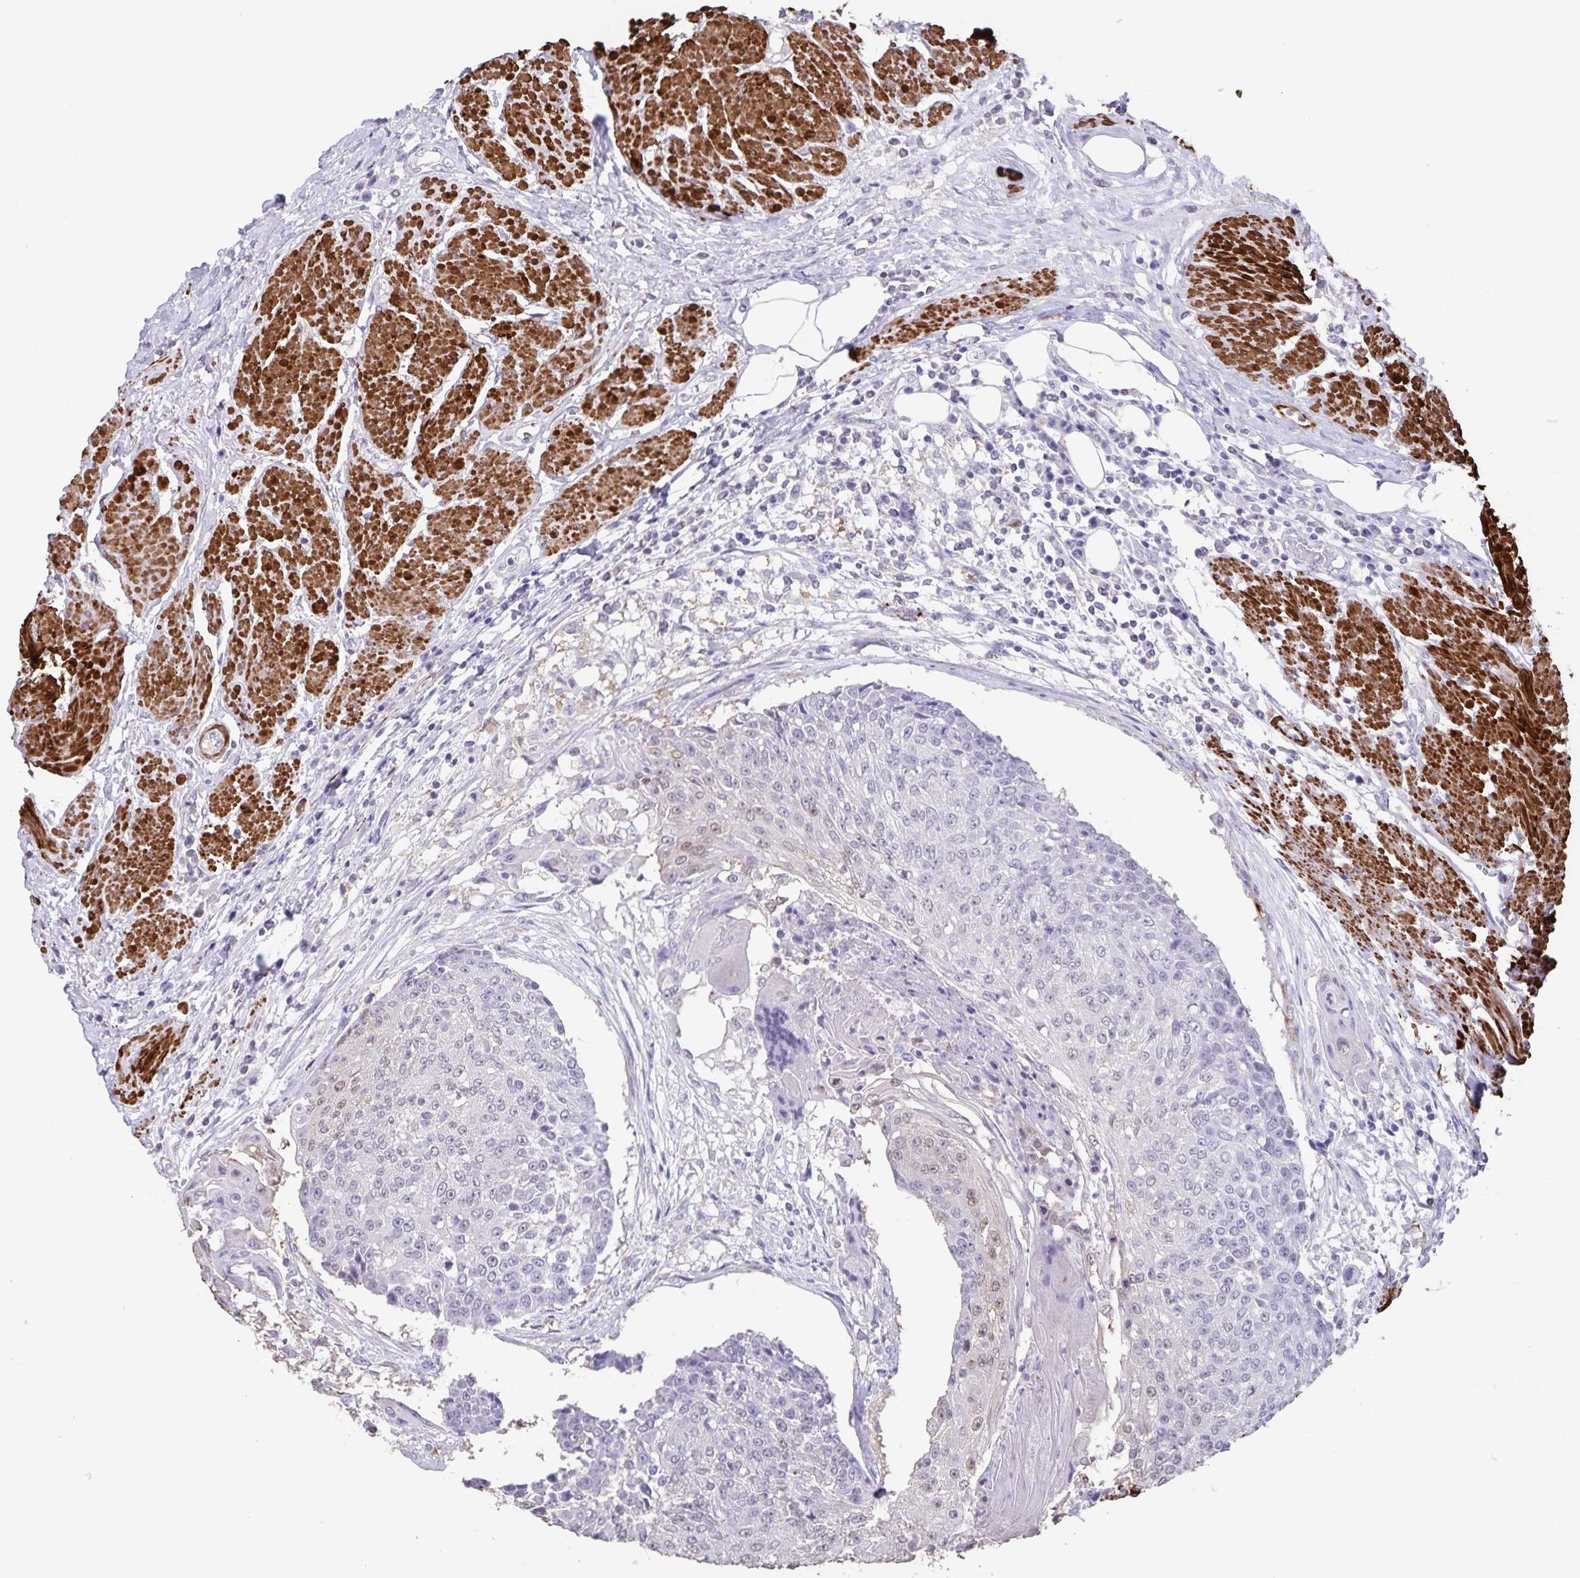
{"staining": {"intensity": "negative", "quantity": "none", "location": "none"}, "tissue": "urothelial cancer", "cell_type": "Tumor cells", "image_type": "cancer", "snomed": [{"axis": "morphology", "description": "Urothelial carcinoma, High grade"}, {"axis": "topography", "description": "Urinary bladder"}], "caption": "A high-resolution photomicrograph shows IHC staining of urothelial cancer, which shows no significant expression in tumor cells. (Brightfield microscopy of DAB immunohistochemistry at high magnification).", "gene": "SYNM", "patient": {"sex": "female", "age": 63}}